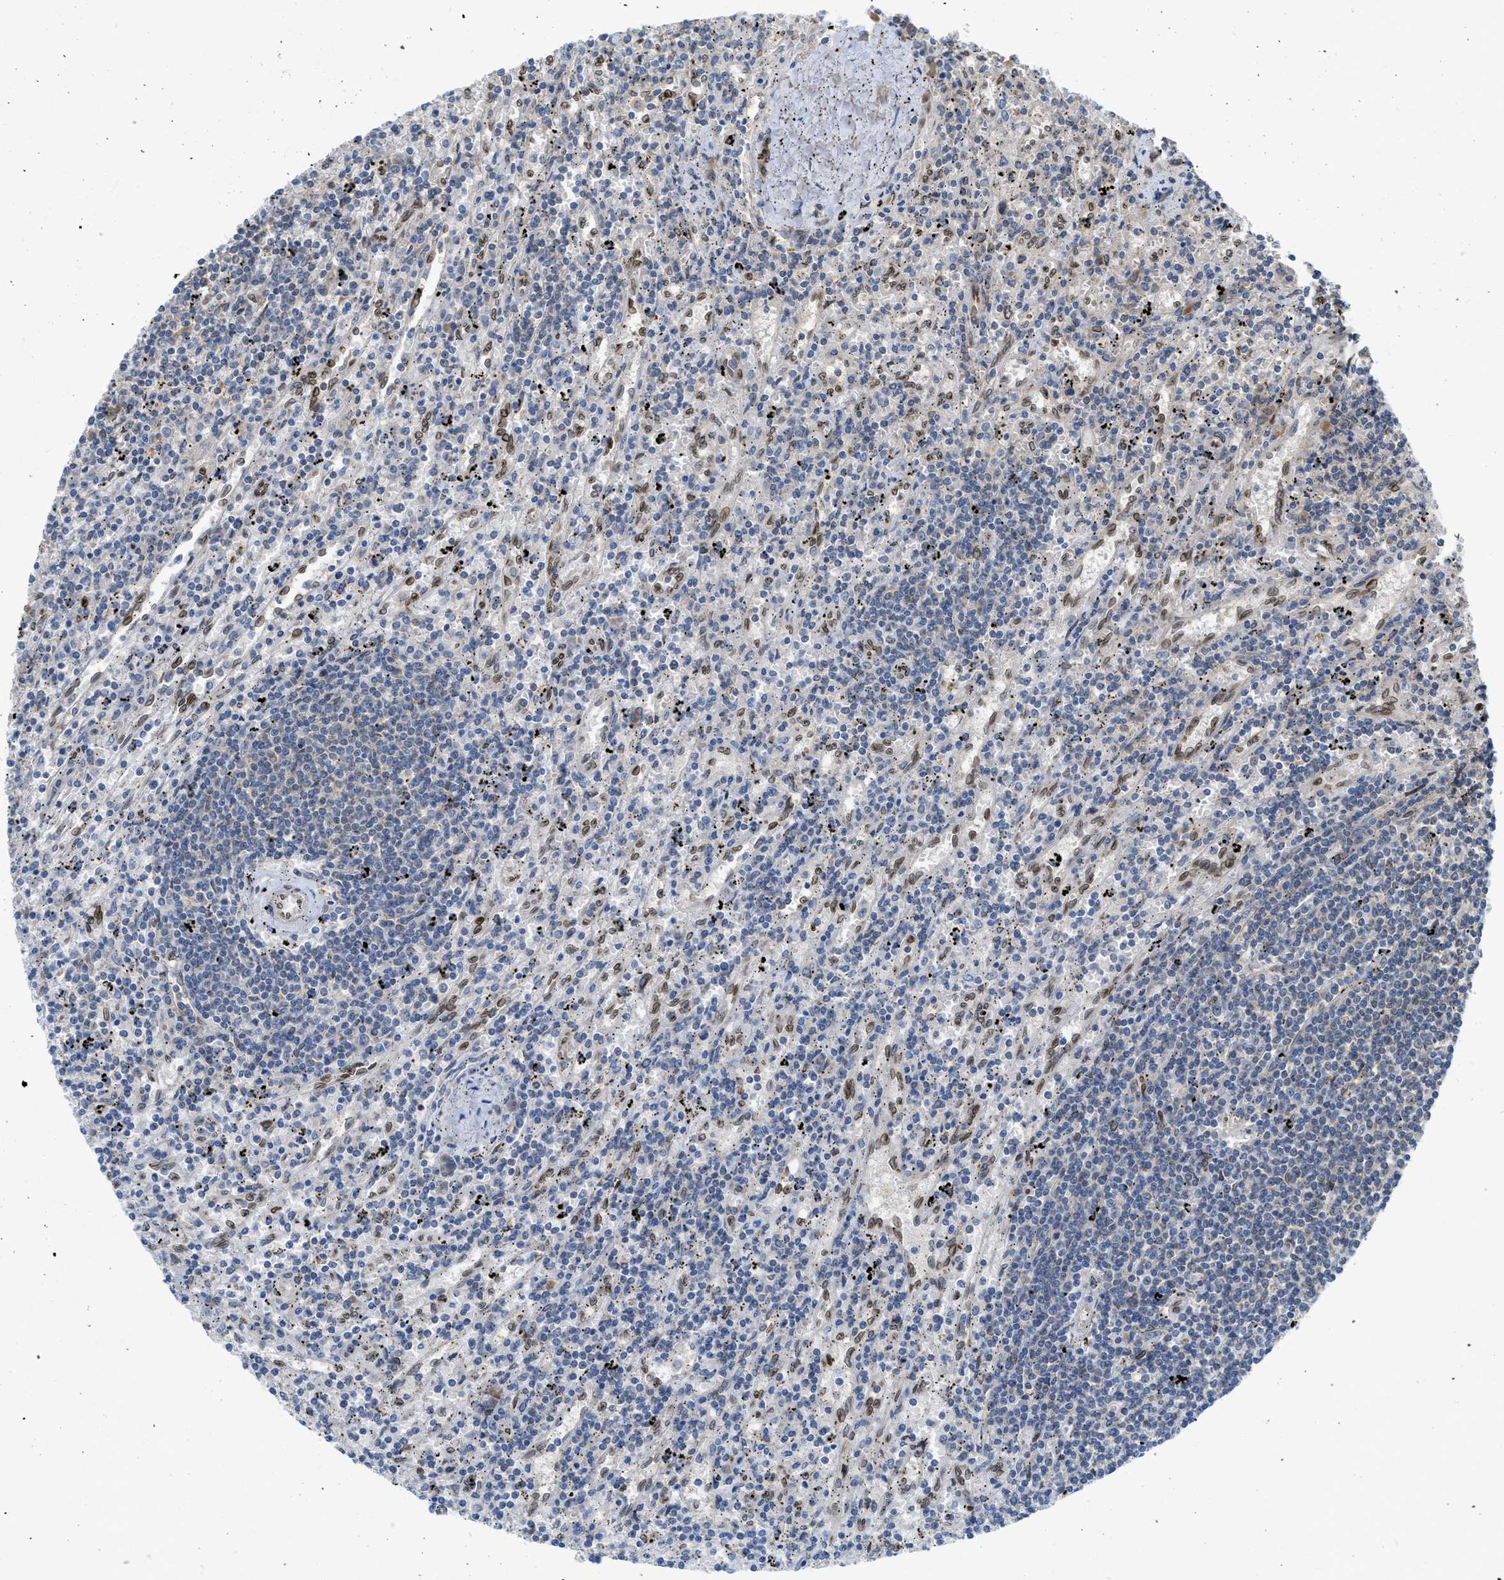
{"staining": {"intensity": "negative", "quantity": "none", "location": "none"}, "tissue": "lymphoma", "cell_type": "Tumor cells", "image_type": "cancer", "snomed": [{"axis": "morphology", "description": "Malignant lymphoma, non-Hodgkin's type, Low grade"}, {"axis": "topography", "description": "Spleen"}], "caption": "High power microscopy image of an IHC micrograph of lymphoma, revealing no significant positivity in tumor cells.", "gene": "EIF2AK3", "patient": {"sex": "male", "age": 76}}